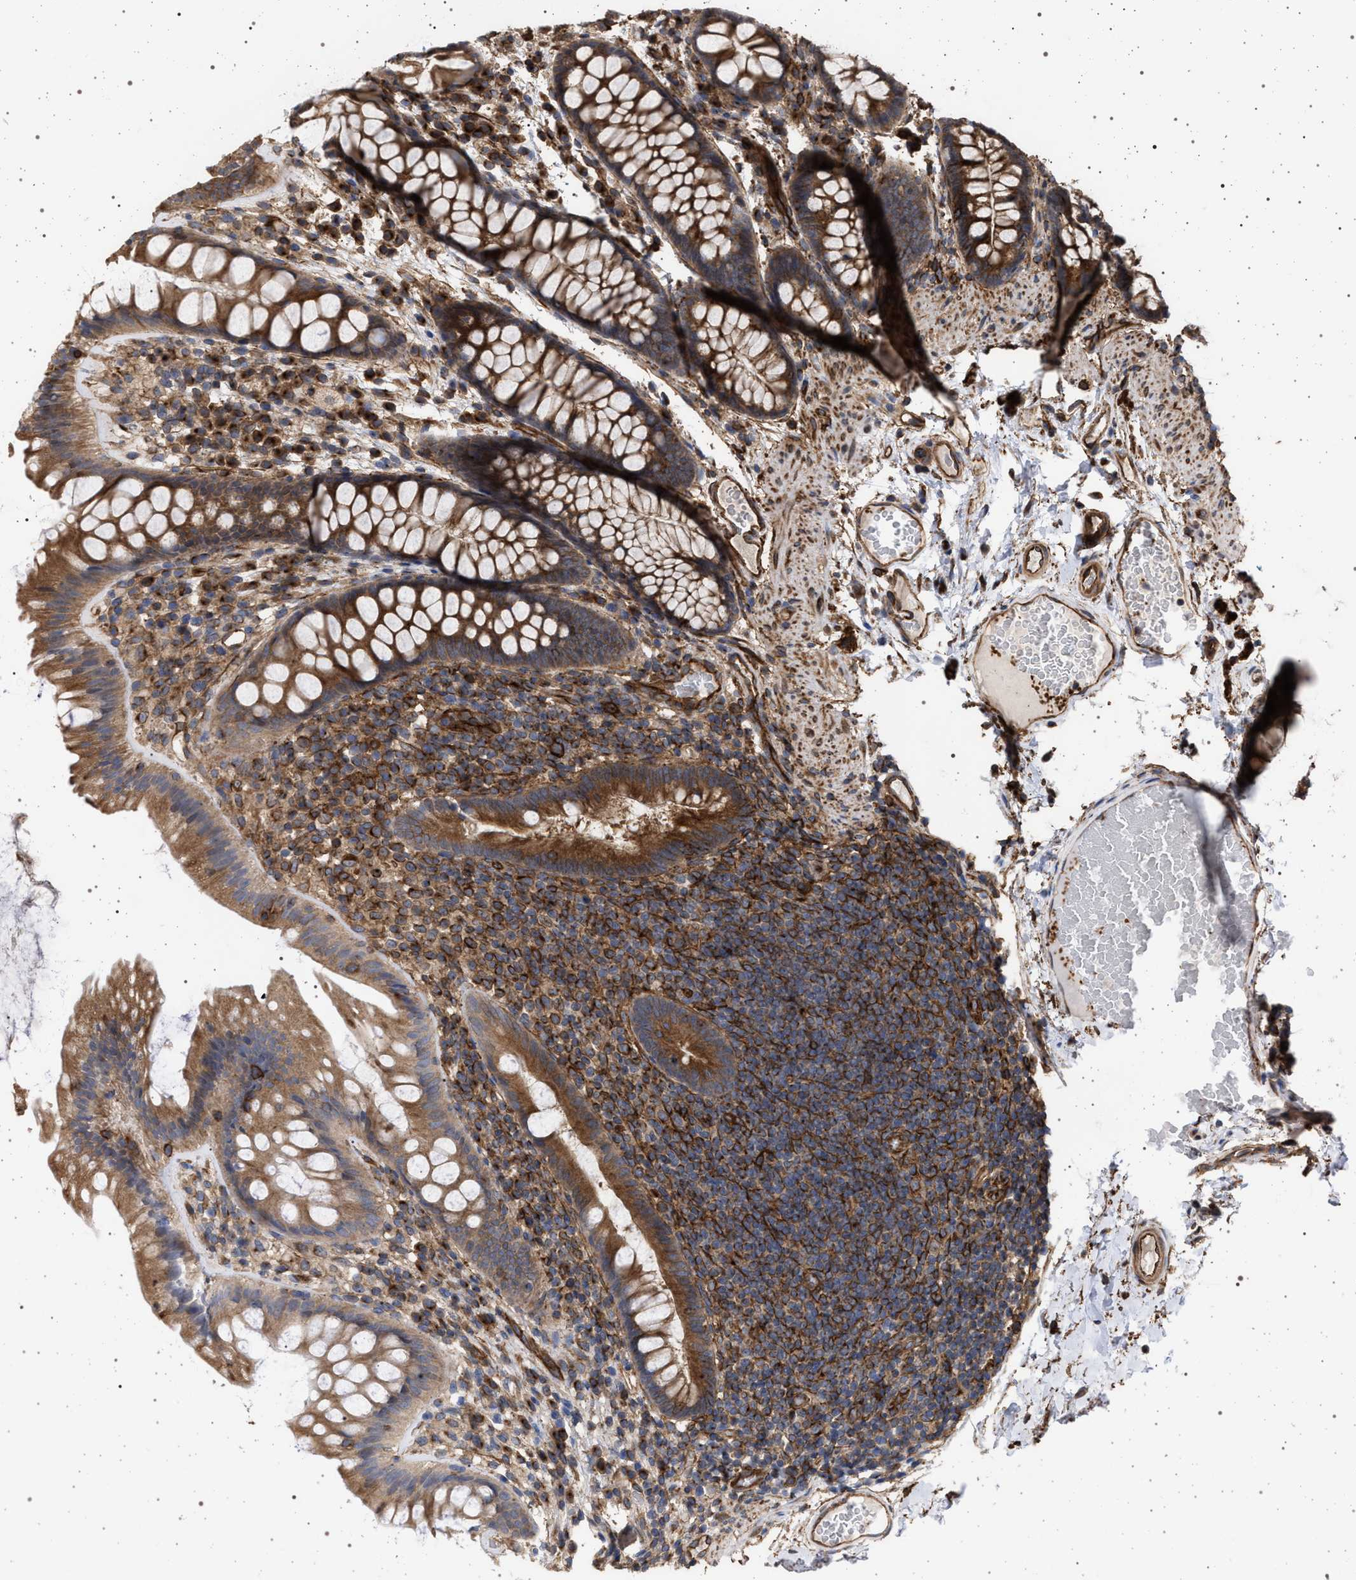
{"staining": {"intensity": "moderate", "quantity": ">75%", "location": "cytoplasmic/membranous"}, "tissue": "colon", "cell_type": "Endothelial cells", "image_type": "normal", "snomed": [{"axis": "morphology", "description": "Normal tissue, NOS"}, {"axis": "topography", "description": "Colon"}], "caption": "Immunohistochemistry staining of unremarkable colon, which displays medium levels of moderate cytoplasmic/membranous positivity in about >75% of endothelial cells indicating moderate cytoplasmic/membranous protein positivity. The staining was performed using DAB (brown) for protein detection and nuclei were counterstained in hematoxylin (blue).", "gene": "IFT20", "patient": {"sex": "female", "age": 56}}